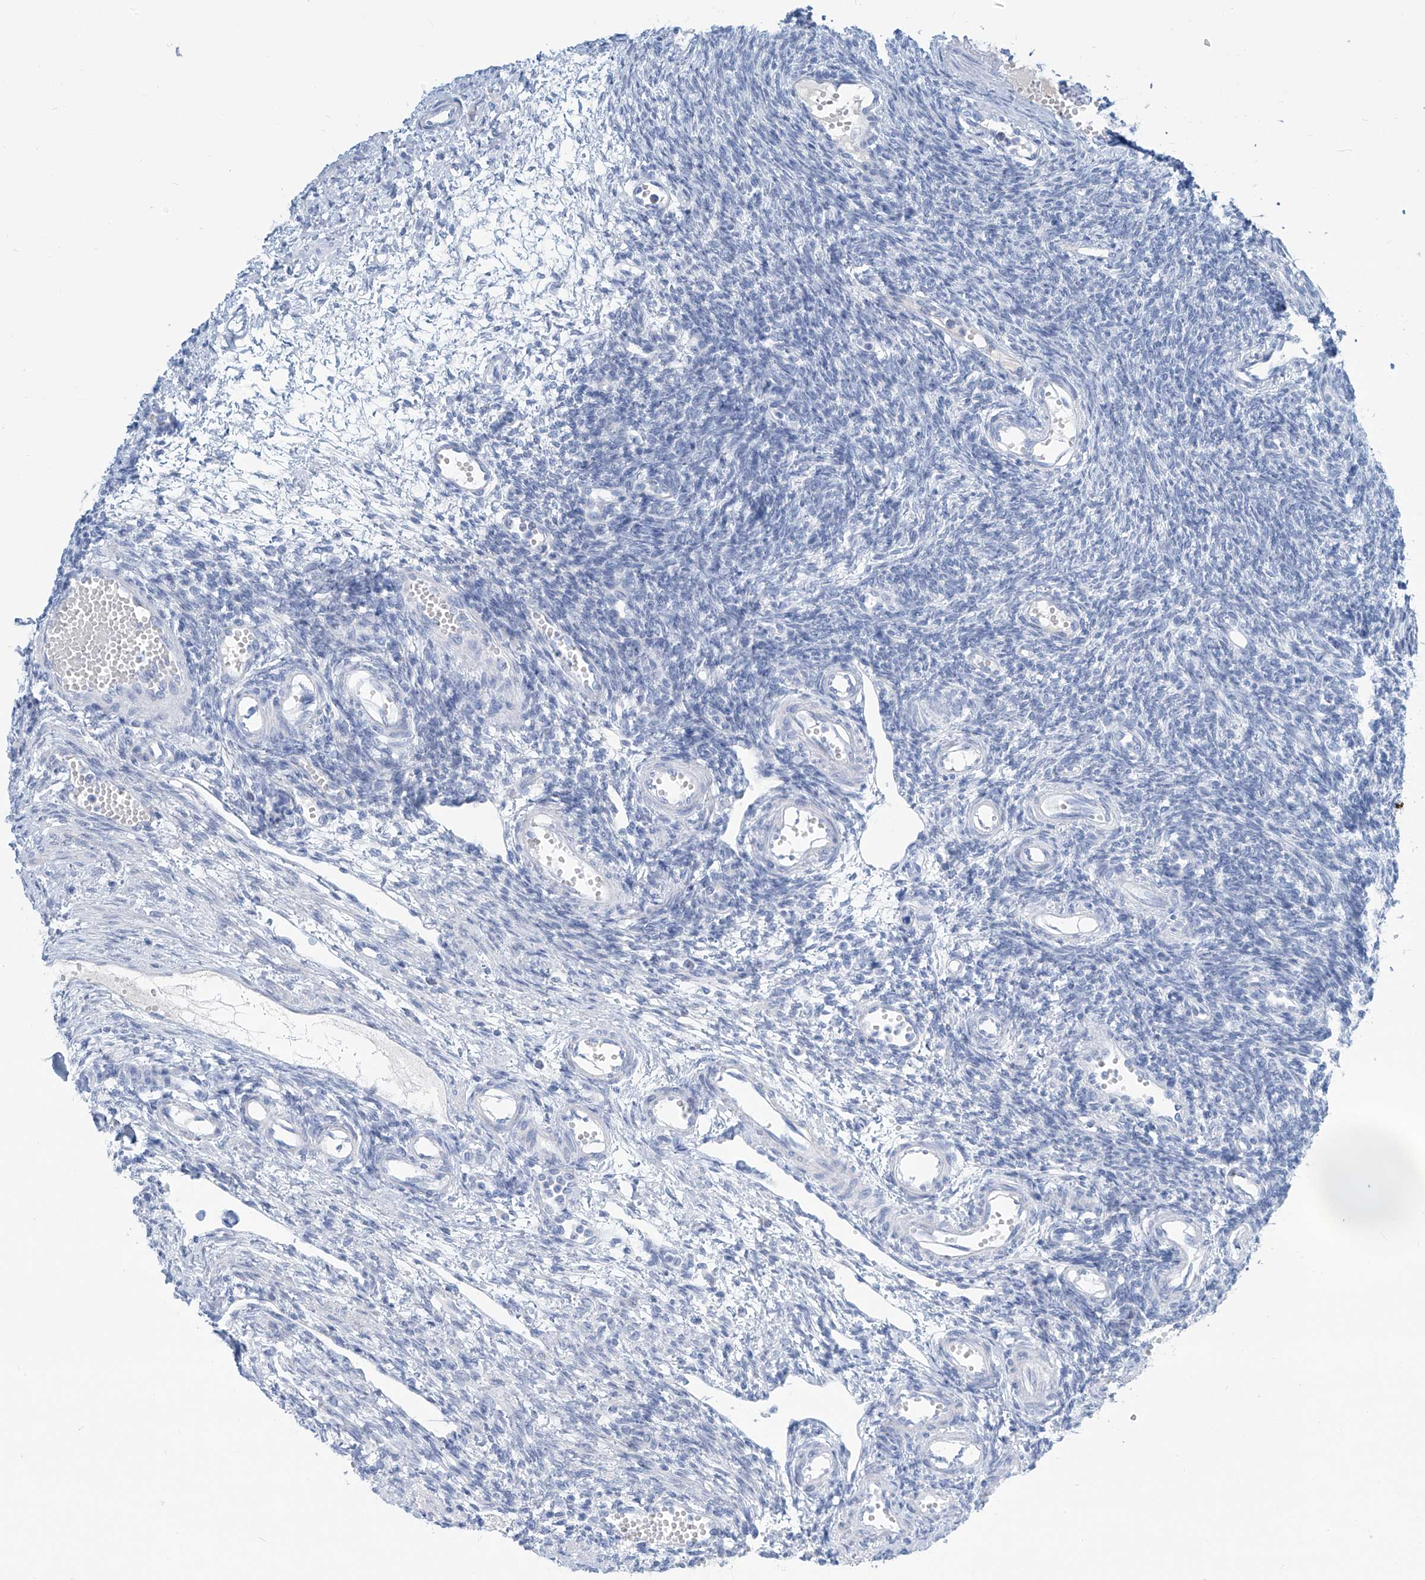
{"staining": {"intensity": "negative", "quantity": "none", "location": "none"}, "tissue": "ovary", "cell_type": "Ovarian stroma cells", "image_type": "normal", "snomed": [{"axis": "morphology", "description": "Normal tissue, NOS"}, {"axis": "morphology", "description": "Cyst, NOS"}, {"axis": "topography", "description": "Ovary"}], "caption": "High power microscopy photomicrograph of an IHC image of normal ovary, revealing no significant positivity in ovarian stroma cells. (DAB immunohistochemistry (IHC) with hematoxylin counter stain).", "gene": "SGO2", "patient": {"sex": "female", "age": 33}}